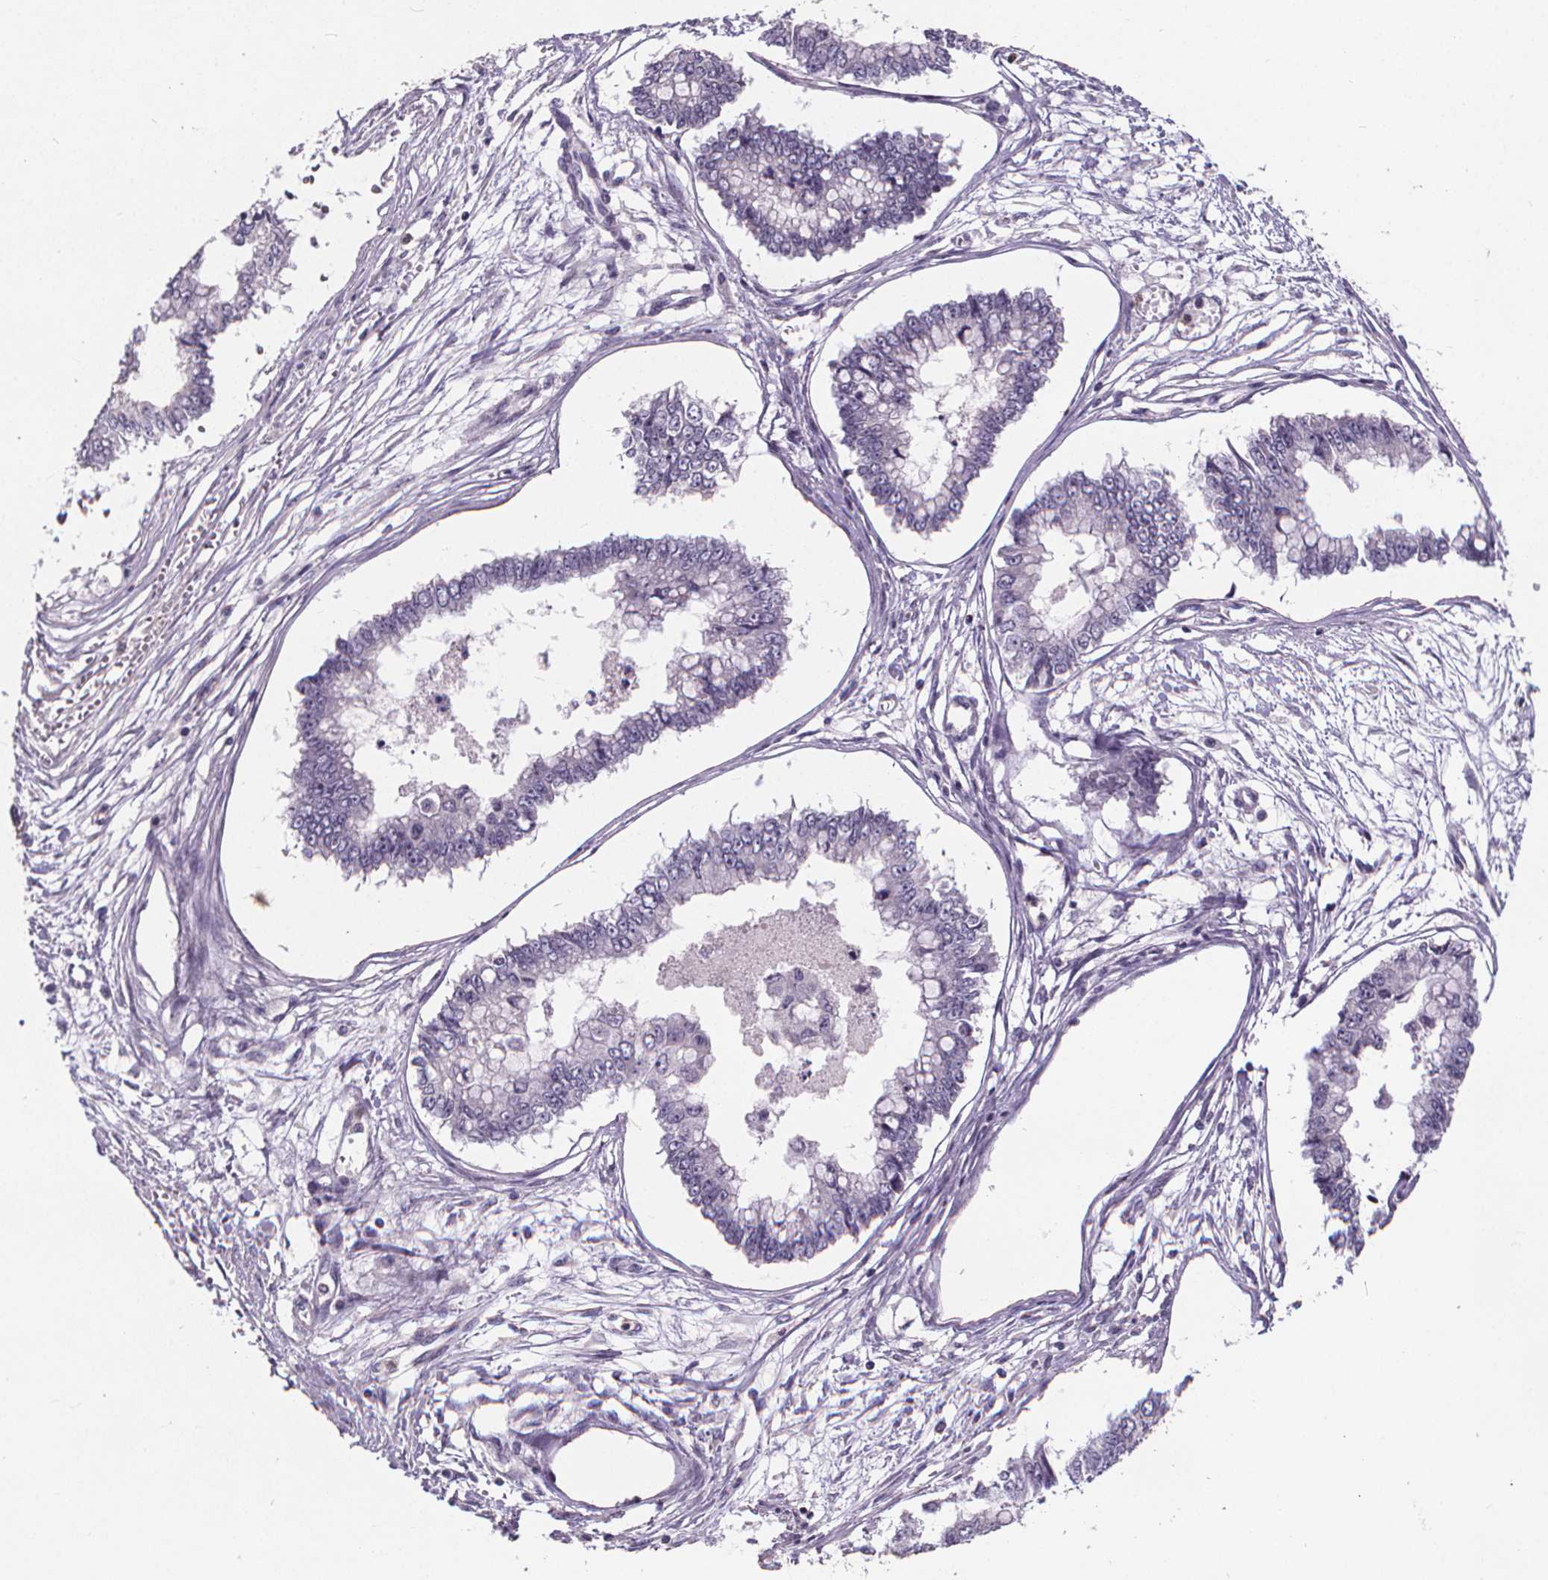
{"staining": {"intensity": "negative", "quantity": "none", "location": "none"}, "tissue": "ovarian cancer", "cell_type": "Tumor cells", "image_type": "cancer", "snomed": [{"axis": "morphology", "description": "Cystadenocarcinoma, mucinous, NOS"}, {"axis": "topography", "description": "Ovary"}], "caption": "Immunohistochemical staining of ovarian cancer exhibits no significant staining in tumor cells.", "gene": "ATP6V1D", "patient": {"sex": "female", "age": 72}}